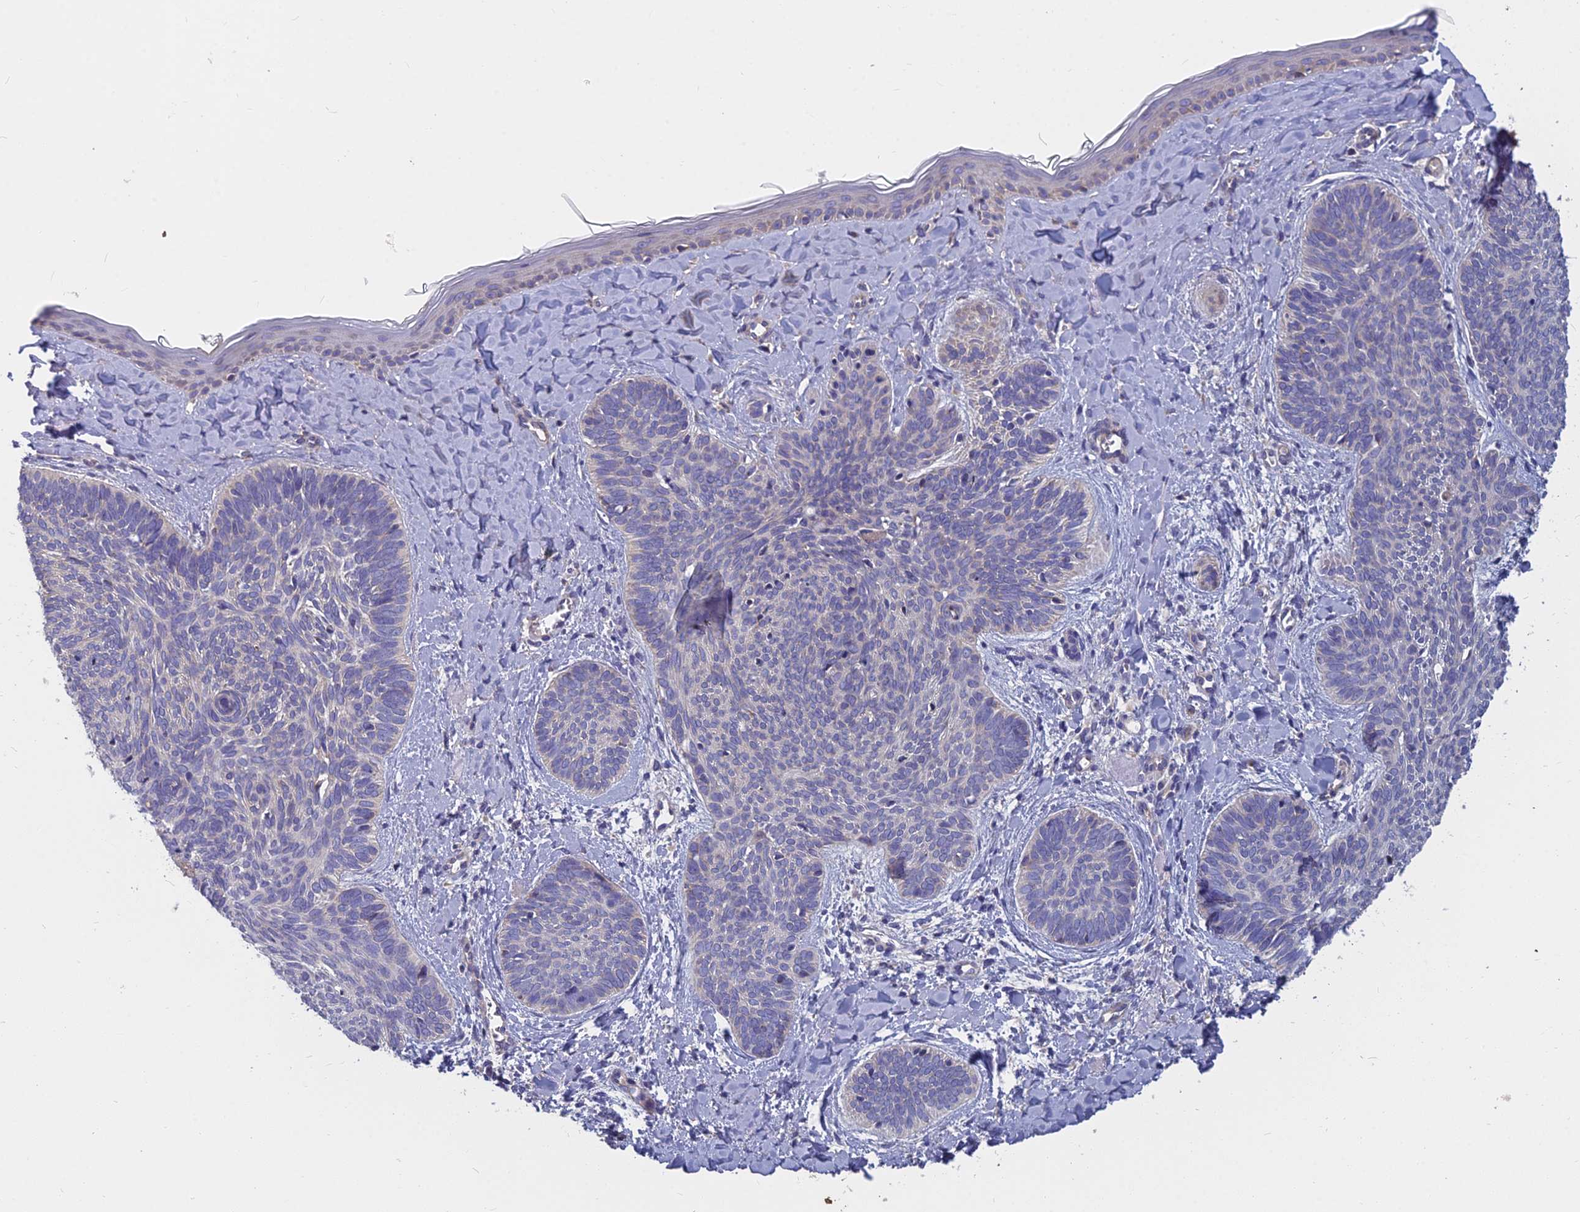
{"staining": {"intensity": "negative", "quantity": "none", "location": "none"}, "tissue": "skin cancer", "cell_type": "Tumor cells", "image_type": "cancer", "snomed": [{"axis": "morphology", "description": "Basal cell carcinoma"}, {"axis": "topography", "description": "Skin"}], "caption": "Tumor cells are negative for brown protein staining in skin basal cell carcinoma. Nuclei are stained in blue.", "gene": "COX20", "patient": {"sex": "female", "age": 81}}